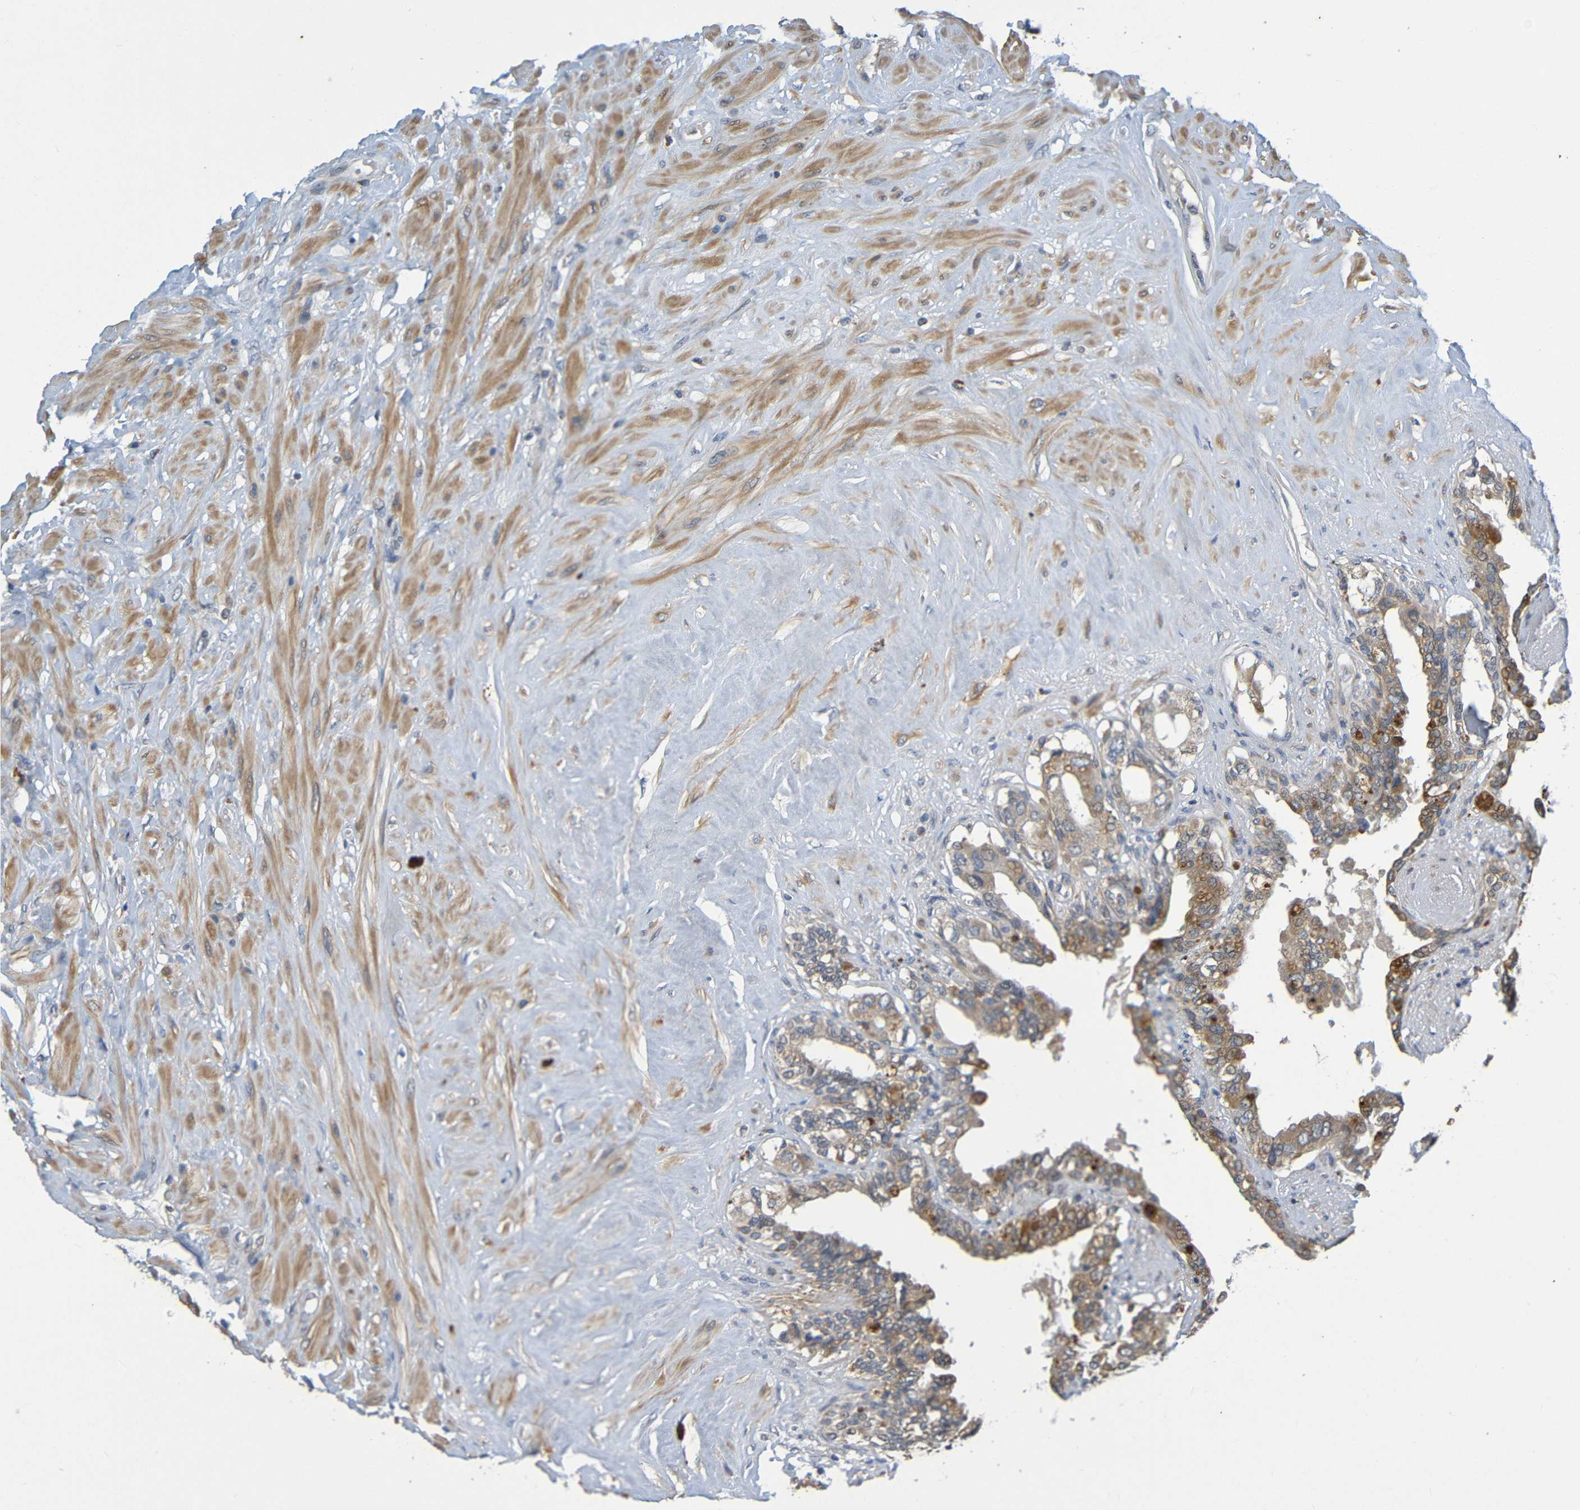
{"staining": {"intensity": "moderate", "quantity": ">75%", "location": "cytoplasmic/membranous"}, "tissue": "seminal vesicle", "cell_type": "Glandular cells", "image_type": "normal", "snomed": [{"axis": "morphology", "description": "Normal tissue, NOS"}, {"axis": "topography", "description": "Seminal veicle"}], "caption": "High-magnification brightfield microscopy of unremarkable seminal vesicle stained with DAB (3,3'-diaminobenzidine) (brown) and counterstained with hematoxylin (blue). glandular cells exhibit moderate cytoplasmic/membranous staining is identified in approximately>75% of cells.", "gene": "CYP4F2", "patient": {"sex": "male", "age": 63}}